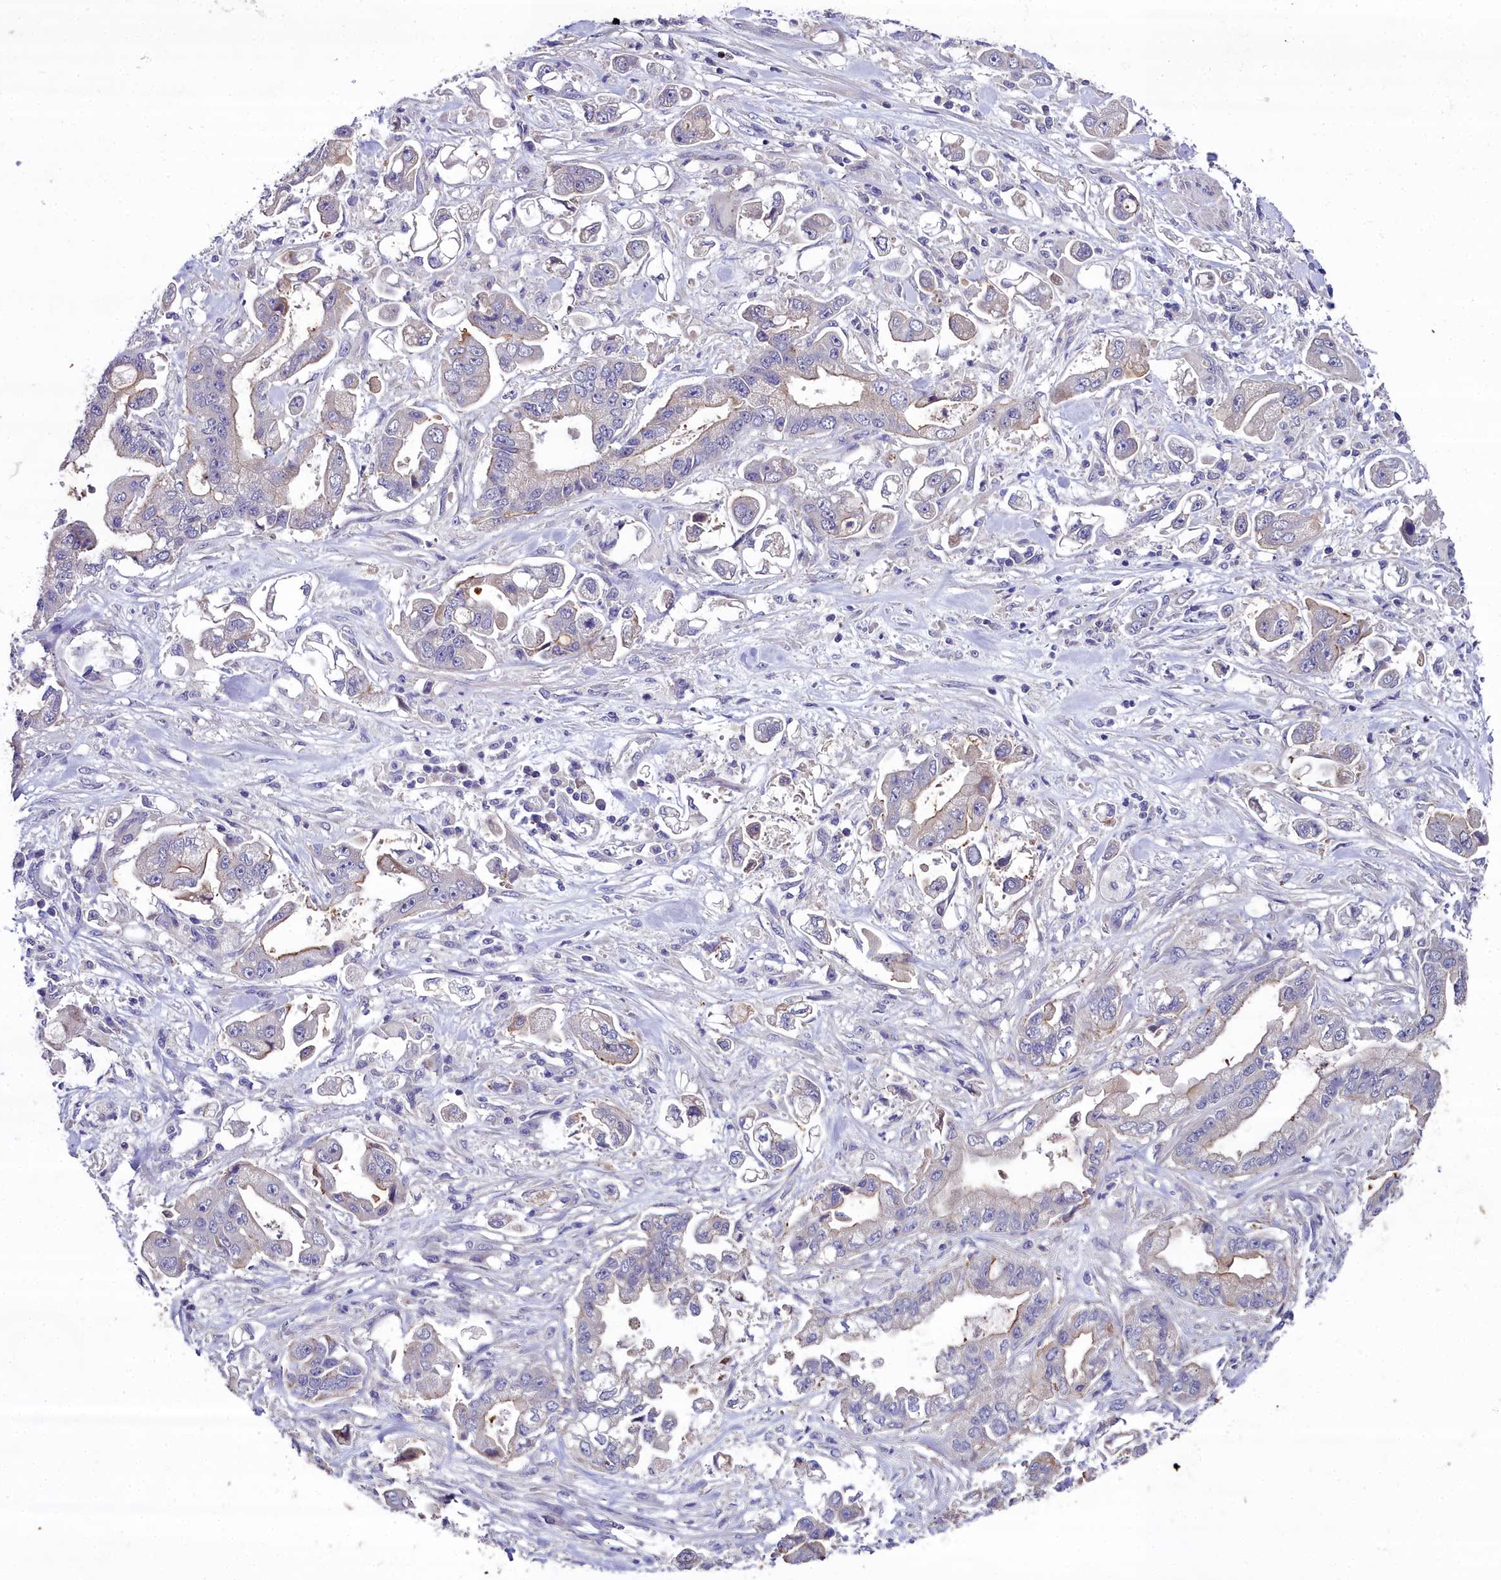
{"staining": {"intensity": "moderate", "quantity": "<25%", "location": "cytoplasmic/membranous"}, "tissue": "stomach cancer", "cell_type": "Tumor cells", "image_type": "cancer", "snomed": [{"axis": "morphology", "description": "Adenocarcinoma, NOS"}, {"axis": "topography", "description": "Stomach"}], "caption": "Immunohistochemical staining of stomach cancer exhibits low levels of moderate cytoplasmic/membranous protein staining in about <25% of tumor cells.", "gene": "NT5M", "patient": {"sex": "male", "age": 62}}